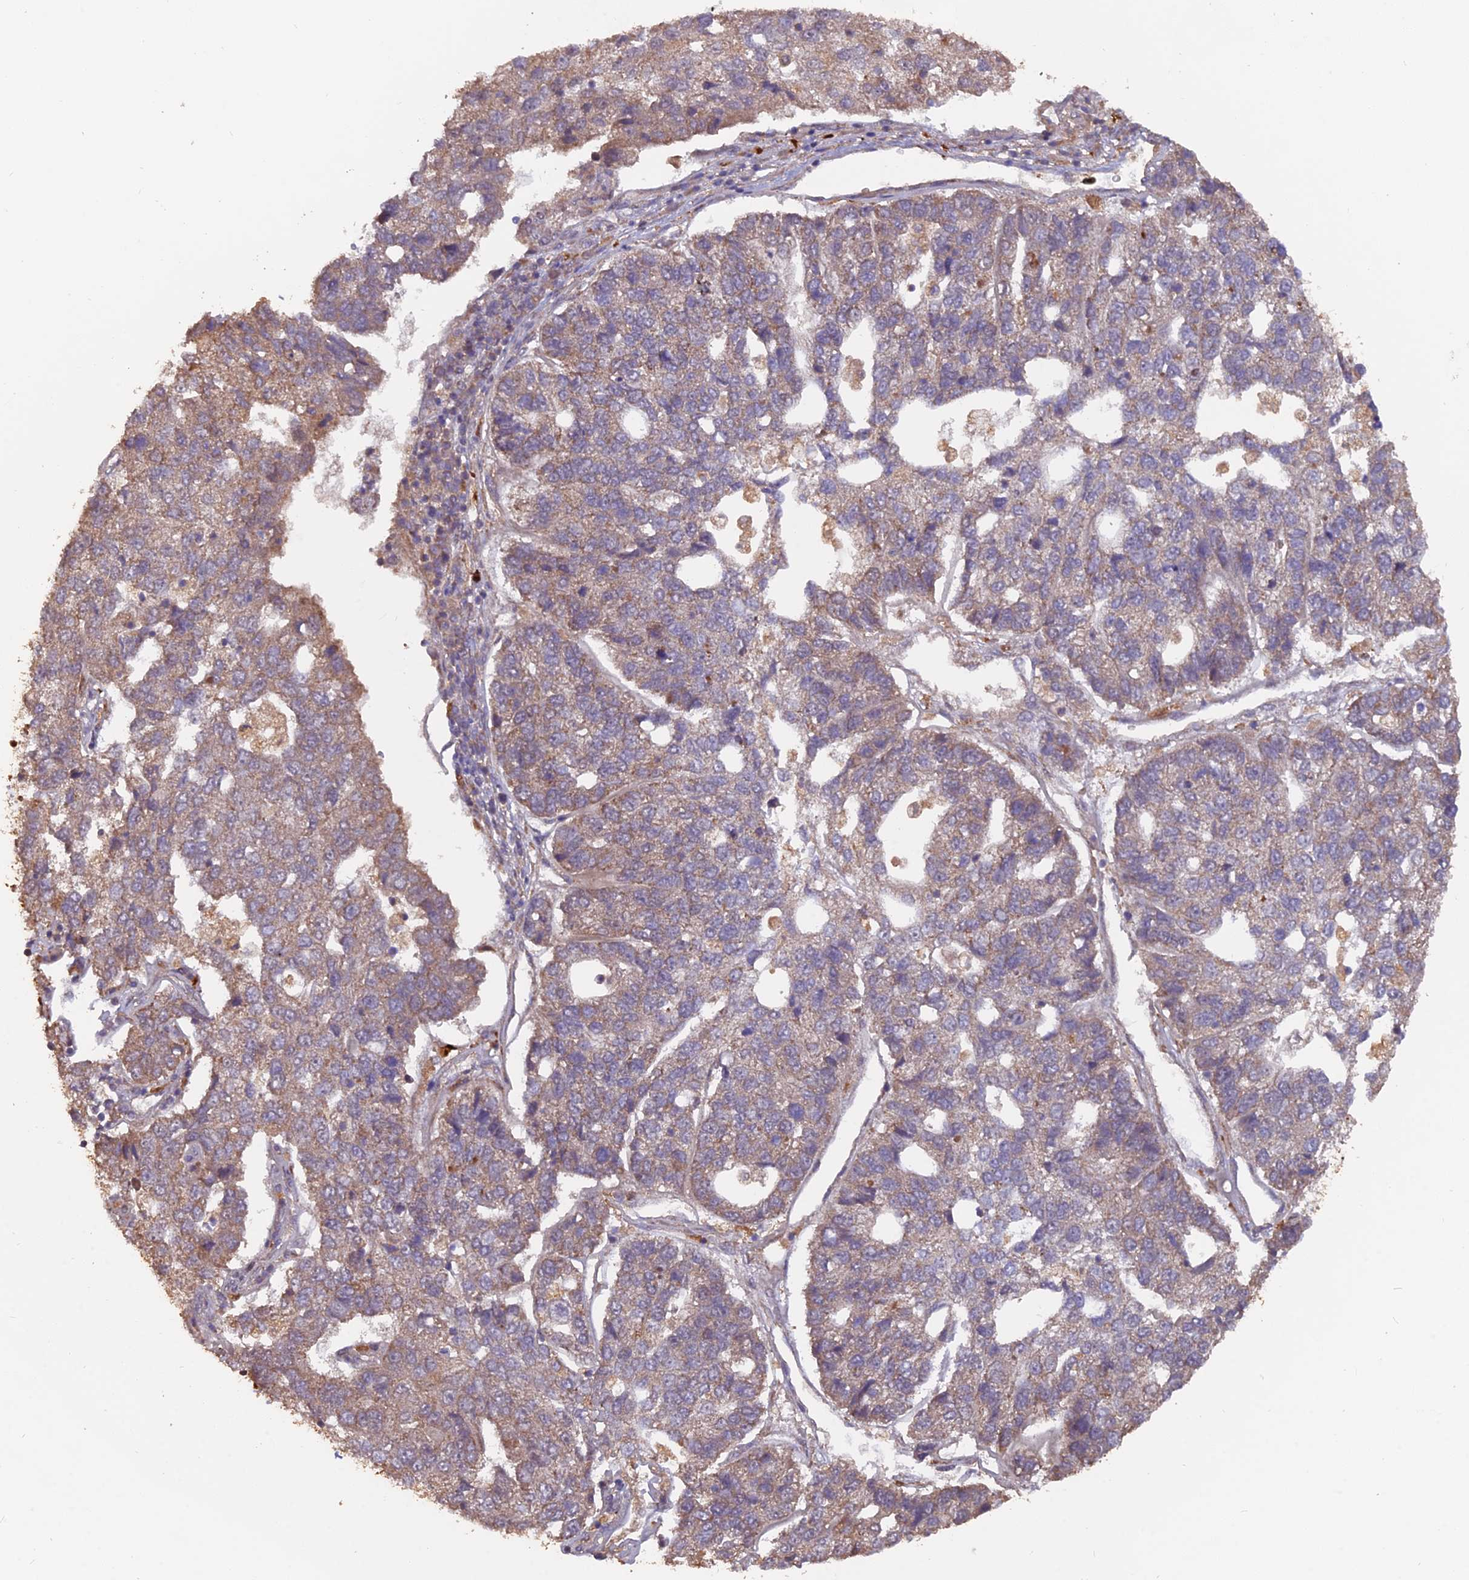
{"staining": {"intensity": "weak", "quantity": "25%-75%", "location": "cytoplasmic/membranous"}, "tissue": "pancreatic cancer", "cell_type": "Tumor cells", "image_type": "cancer", "snomed": [{"axis": "morphology", "description": "Adenocarcinoma, NOS"}, {"axis": "topography", "description": "Pancreas"}], "caption": "Tumor cells reveal weak cytoplasmic/membranous positivity in approximately 25%-75% of cells in pancreatic cancer. (IHC, brightfield microscopy, high magnification).", "gene": "IFT22", "patient": {"sex": "female", "age": 61}}